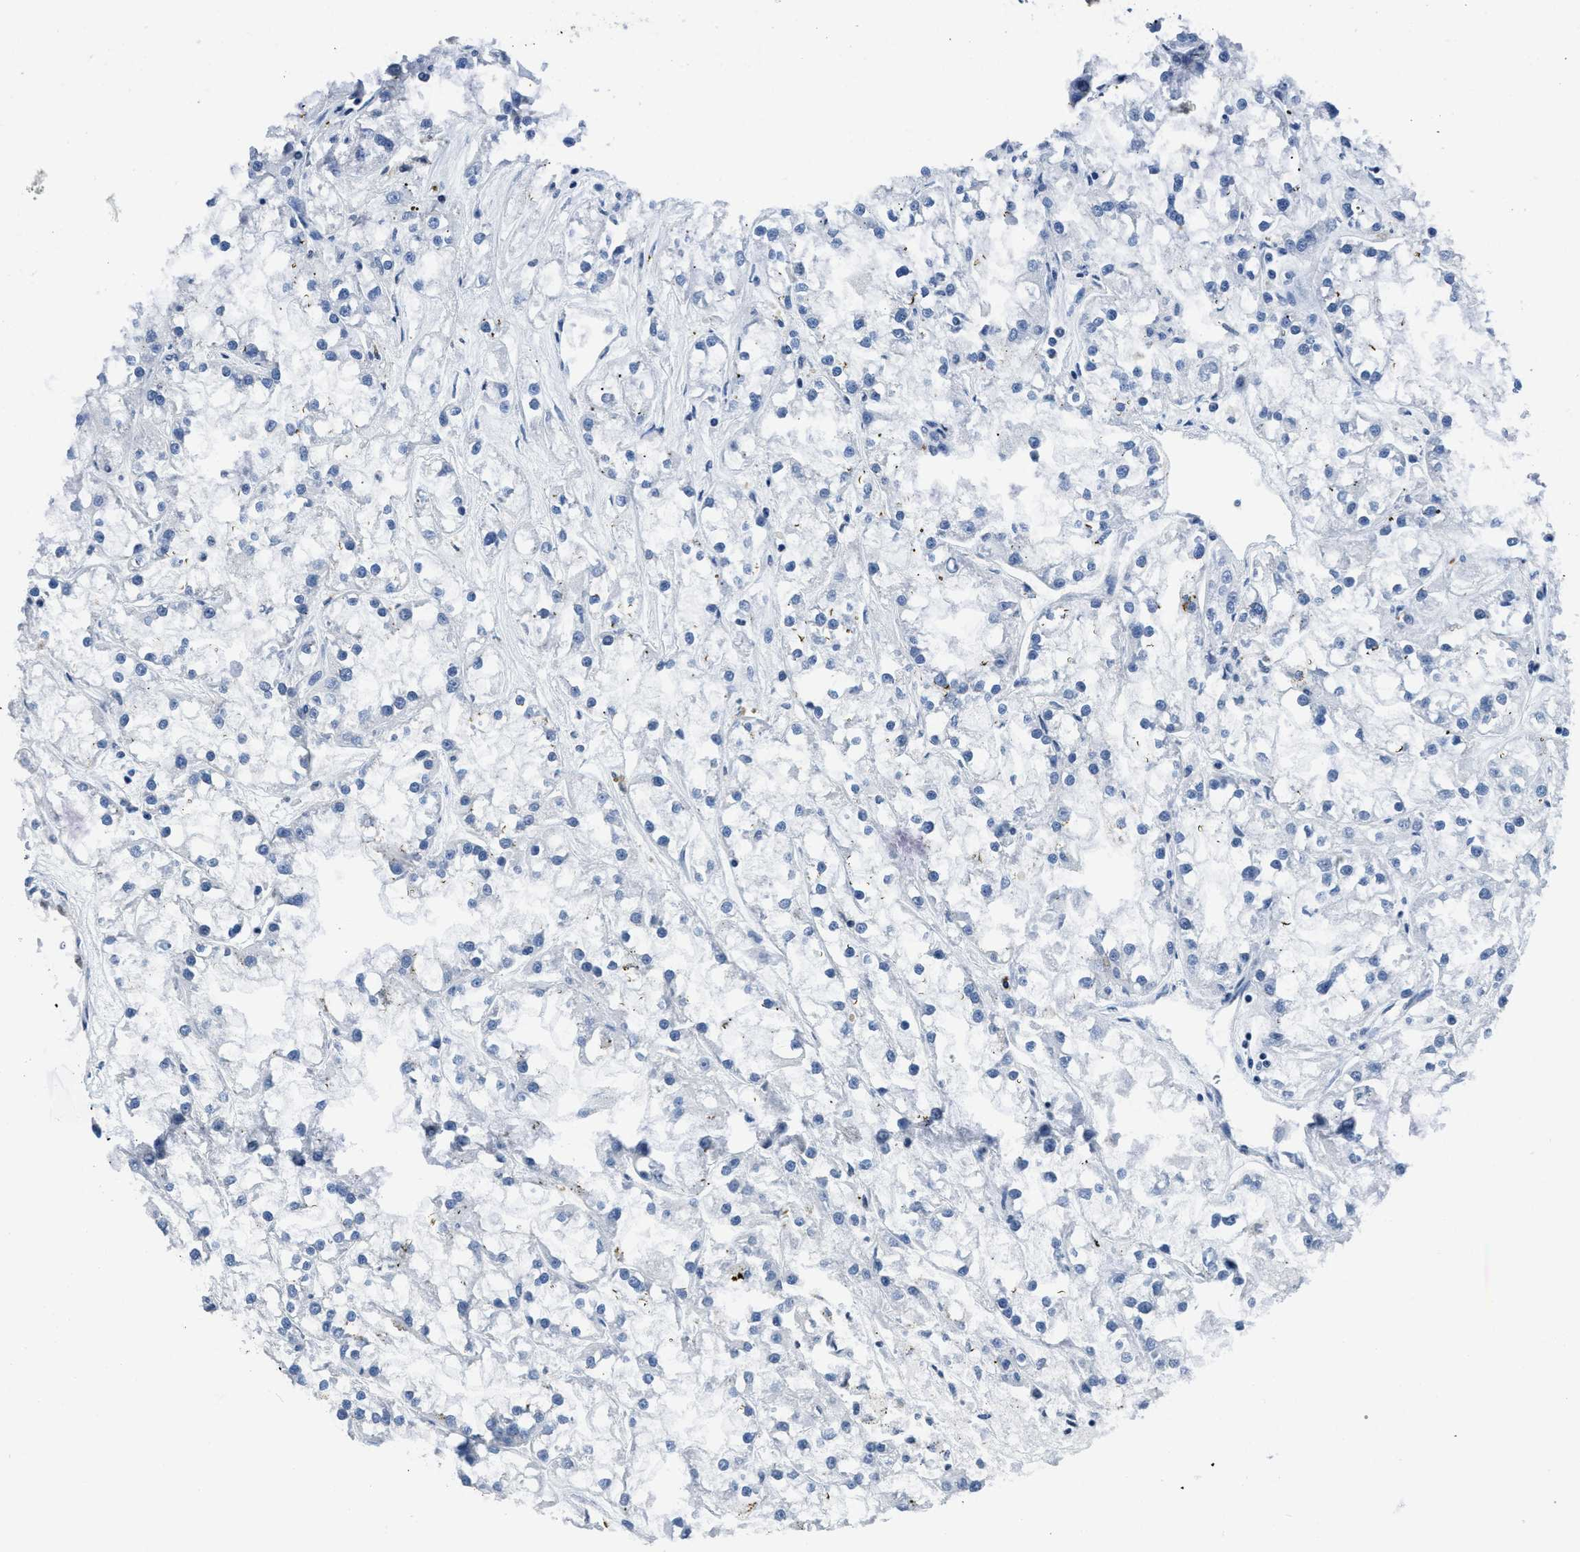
{"staining": {"intensity": "negative", "quantity": "none", "location": "none"}, "tissue": "renal cancer", "cell_type": "Tumor cells", "image_type": "cancer", "snomed": [{"axis": "morphology", "description": "Adenocarcinoma, NOS"}, {"axis": "topography", "description": "Kidney"}], "caption": "Immunohistochemistry micrograph of renal cancer stained for a protein (brown), which shows no positivity in tumor cells.", "gene": "ITGA2B", "patient": {"sex": "female", "age": 52}}